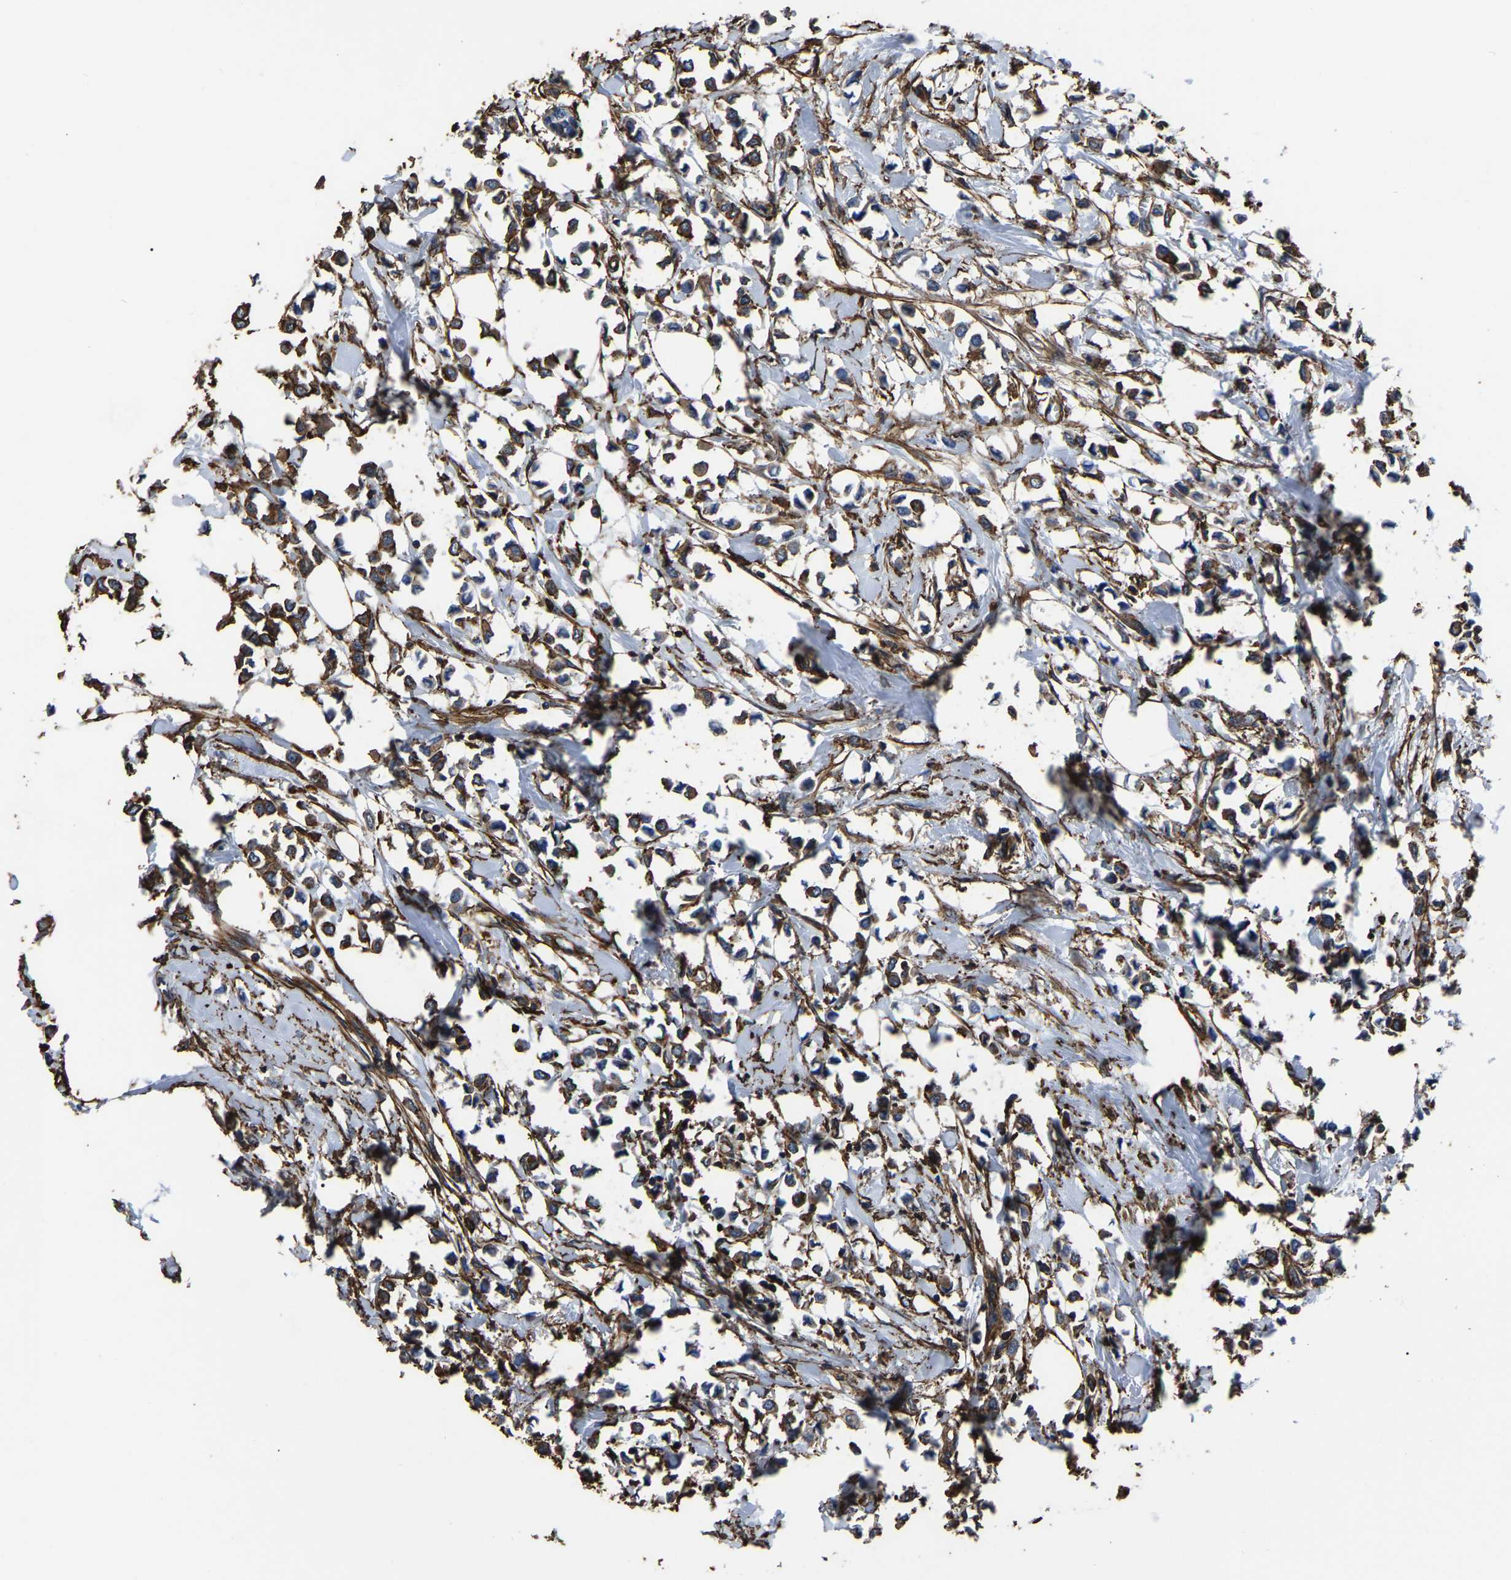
{"staining": {"intensity": "moderate", "quantity": ">75%", "location": "cytoplasmic/membranous"}, "tissue": "breast cancer", "cell_type": "Tumor cells", "image_type": "cancer", "snomed": [{"axis": "morphology", "description": "Lobular carcinoma"}, {"axis": "topography", "description": "Breast"}], "caption": "A brown stain labels moderate cytoplasmic/membranous expression of a protein in human breast lobular carcinoma tumor cells.", "gene": "ARMT1", "patient": {"sex": "female", "age": 51}}